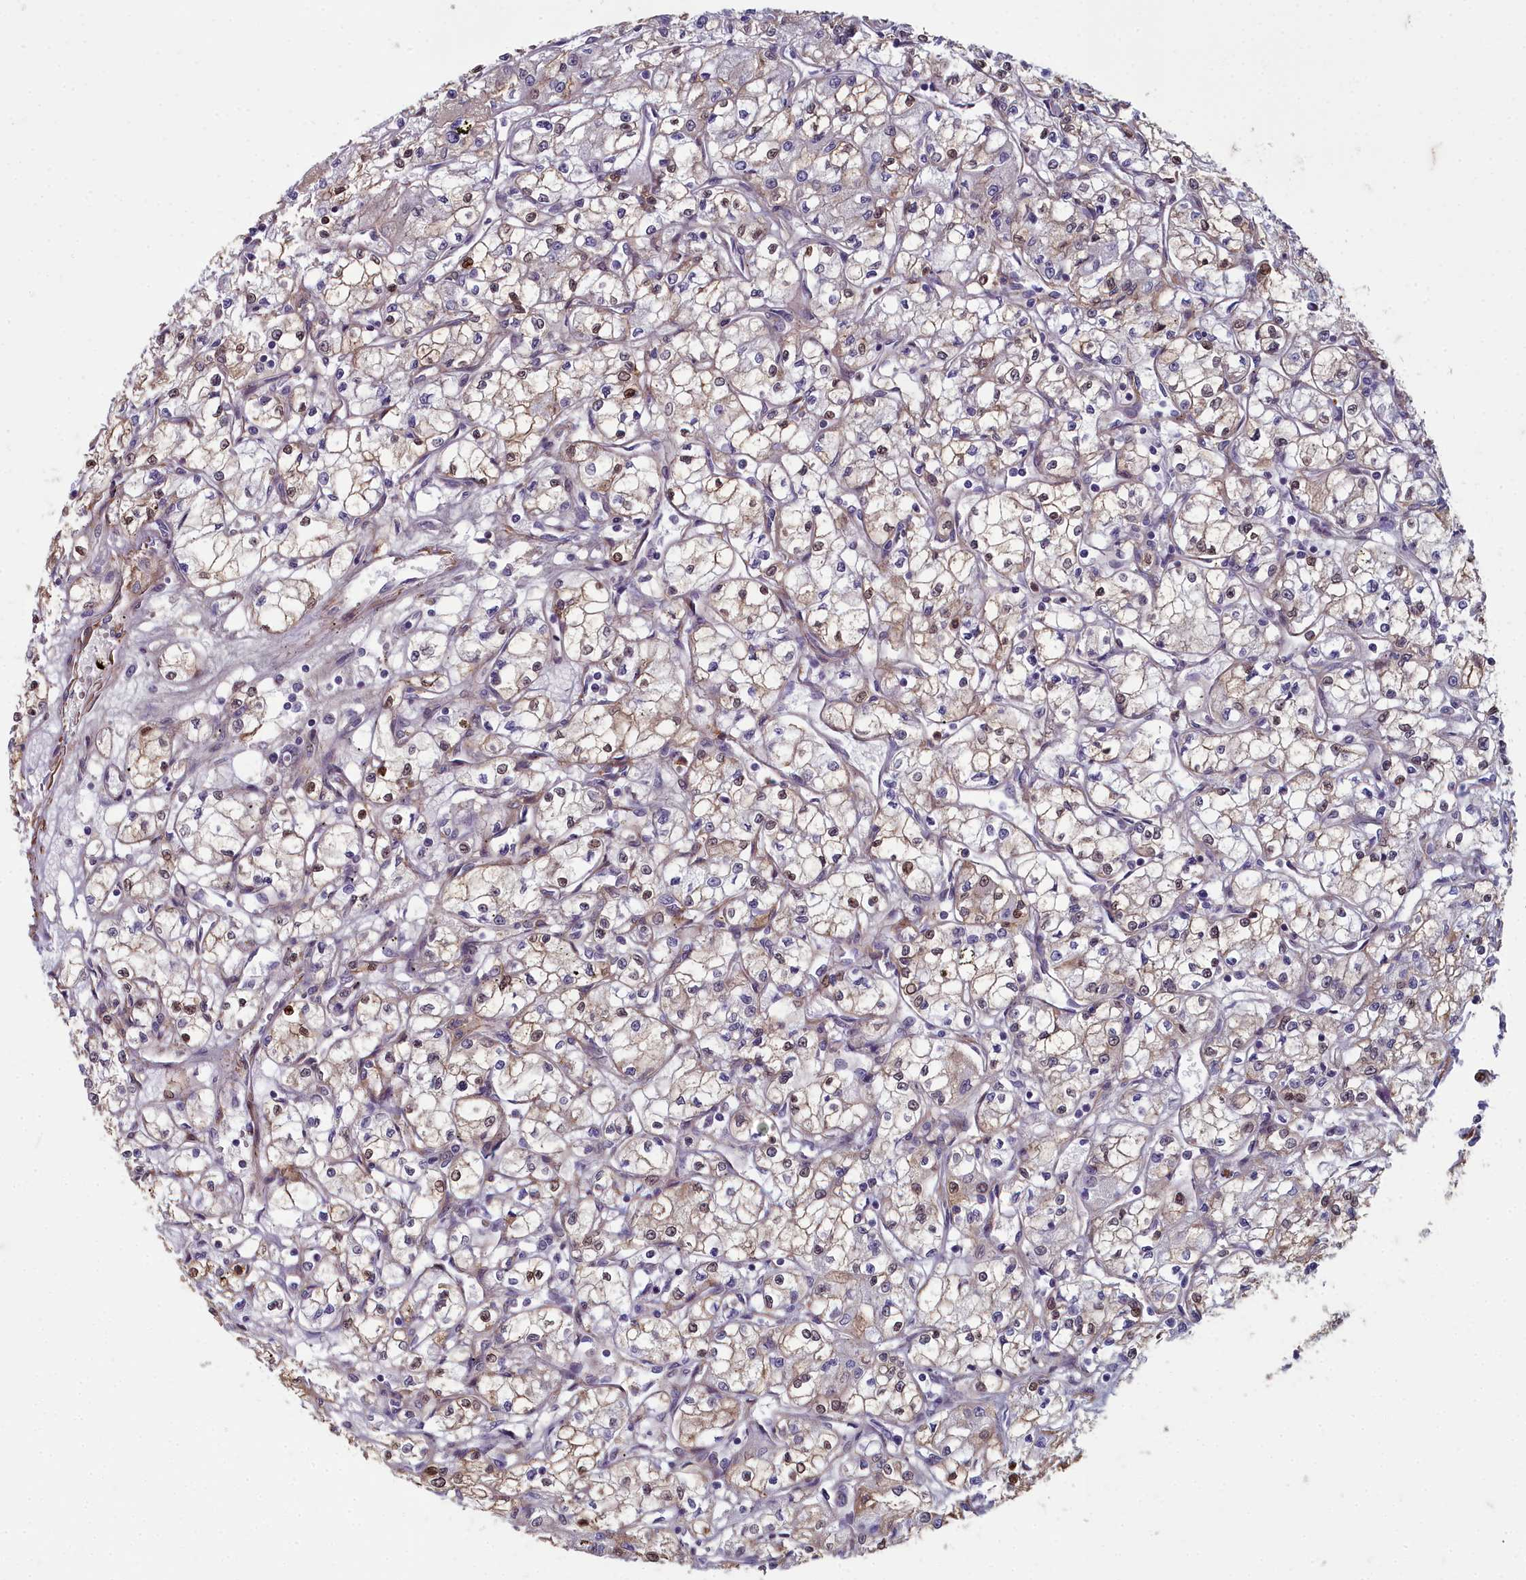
{"staining": {"intensity": "moderate", "quantity": "<25%", "location": "cytoplasmic/membranous,nuclear"}, "tissue": "renal cancer", "cell_type": "Tumor cells", "image_type": "cancer", "snomed": [{"axis": "morphology", "description": "Adenocarcinoma, NOS"}, {"axis": "topography", "description": "Kidney"}], "caption": "Brown immunohistochemical staining in adenocarcinoma (renal) reveals moderate cytoplasmic/membranous and nuclear positivity in approximately <25% of tumor cells.", "gene": "ZNF626", "patient": {"sex": "male", "age": 59}}